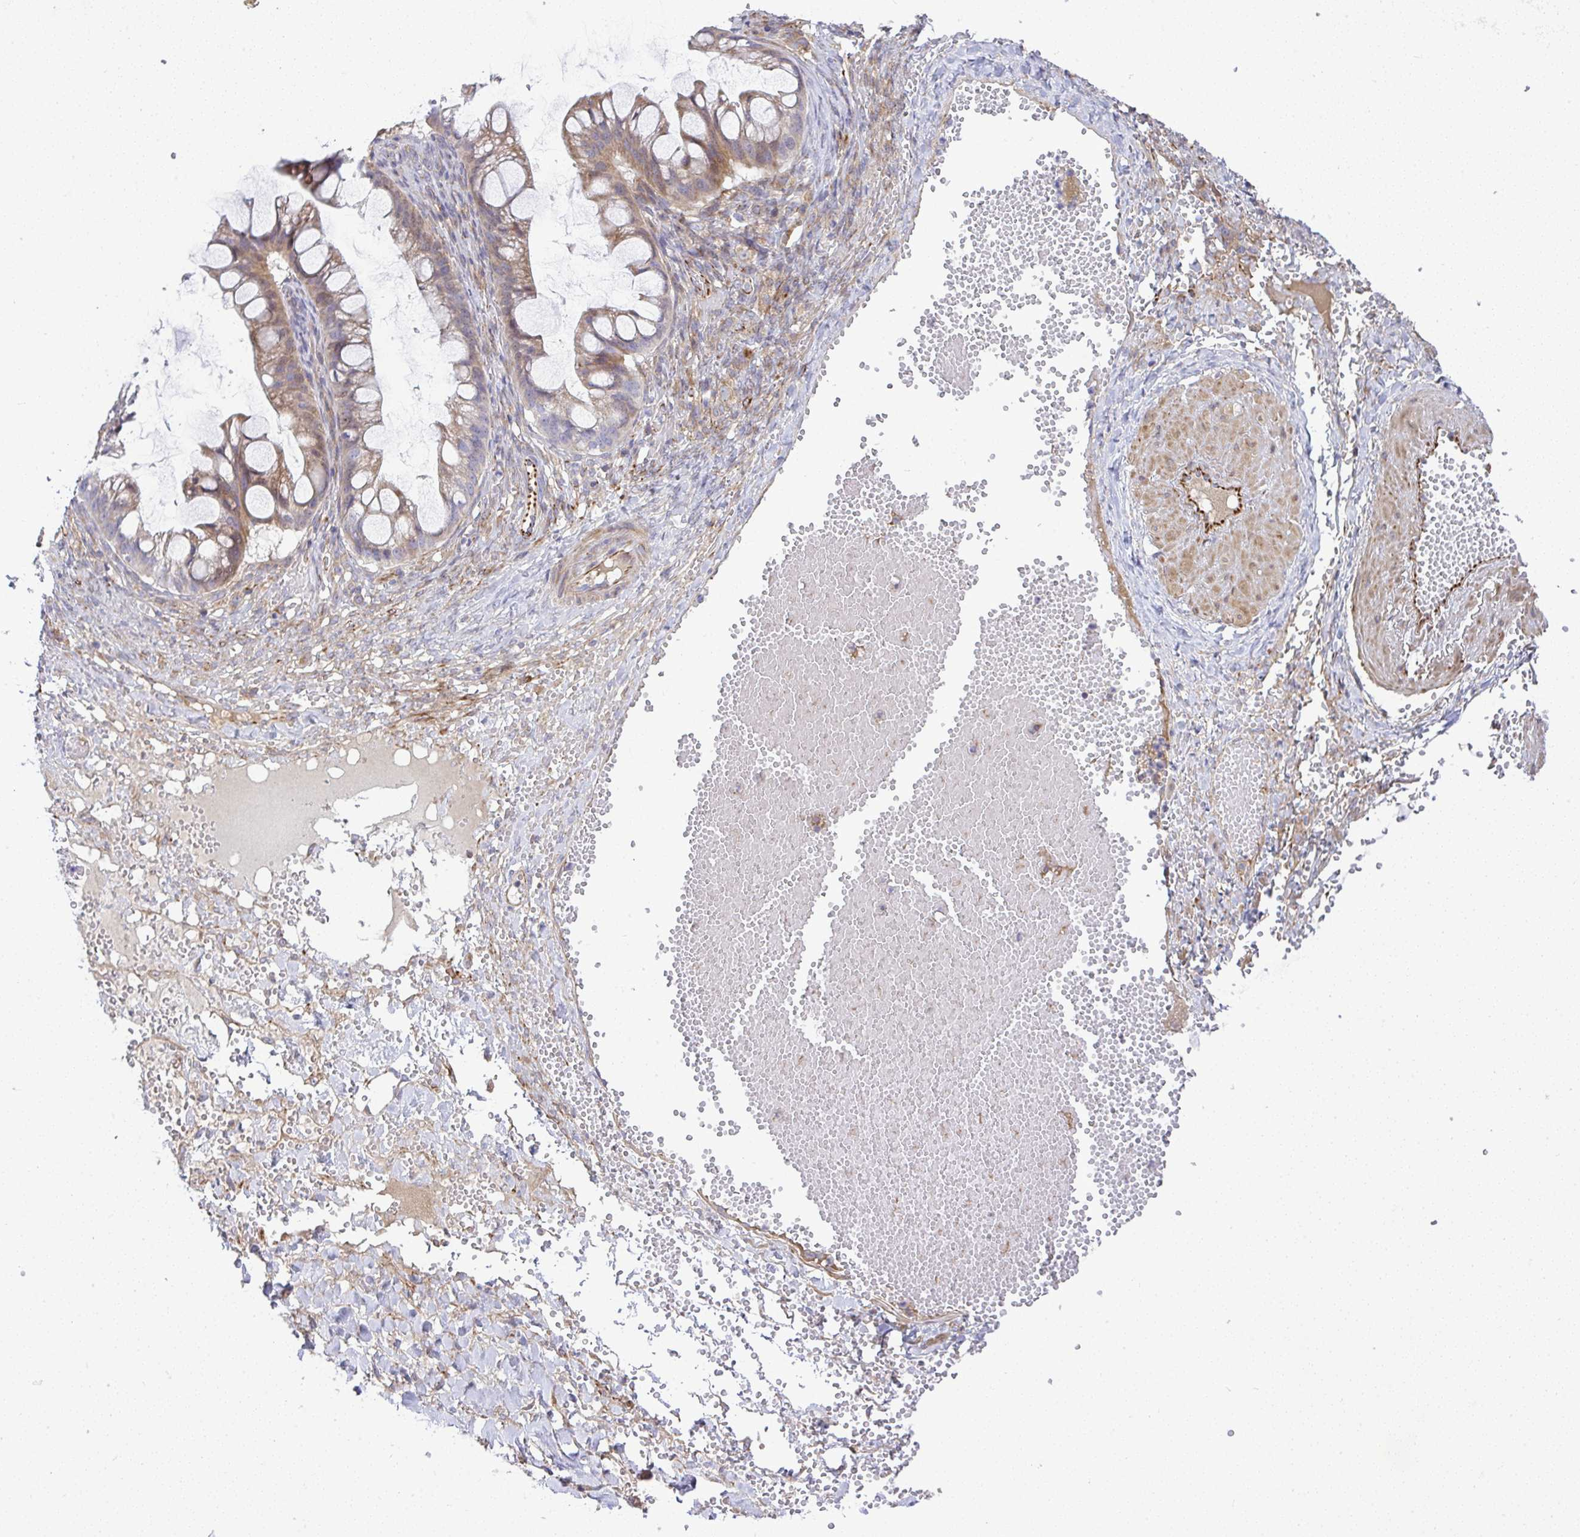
{"staining": {"intensity": "weak", "quantity": ">75%", "location": "cytoplasmic/membranous"}, "tissue": "ovarian cancer", "cell_type": "Tumor cells", "image_type": "cancer", "snomed": [{"axis": "morphology", "description": "Cystadenocarcinoma, mucinous, NOS"}, {"axis": "topography", "description": "Ovary"}], "caption": "A photomicrograph showing weak cytoplasmic/membranous expression in approximately >75% of tumor cells in ovarian cancer (mucinous cystadenocarcinoma), as visualized by brown immunohistochemical staining.", "gene": "GRID2", "patient": {"sex": "female", "age": 73}}